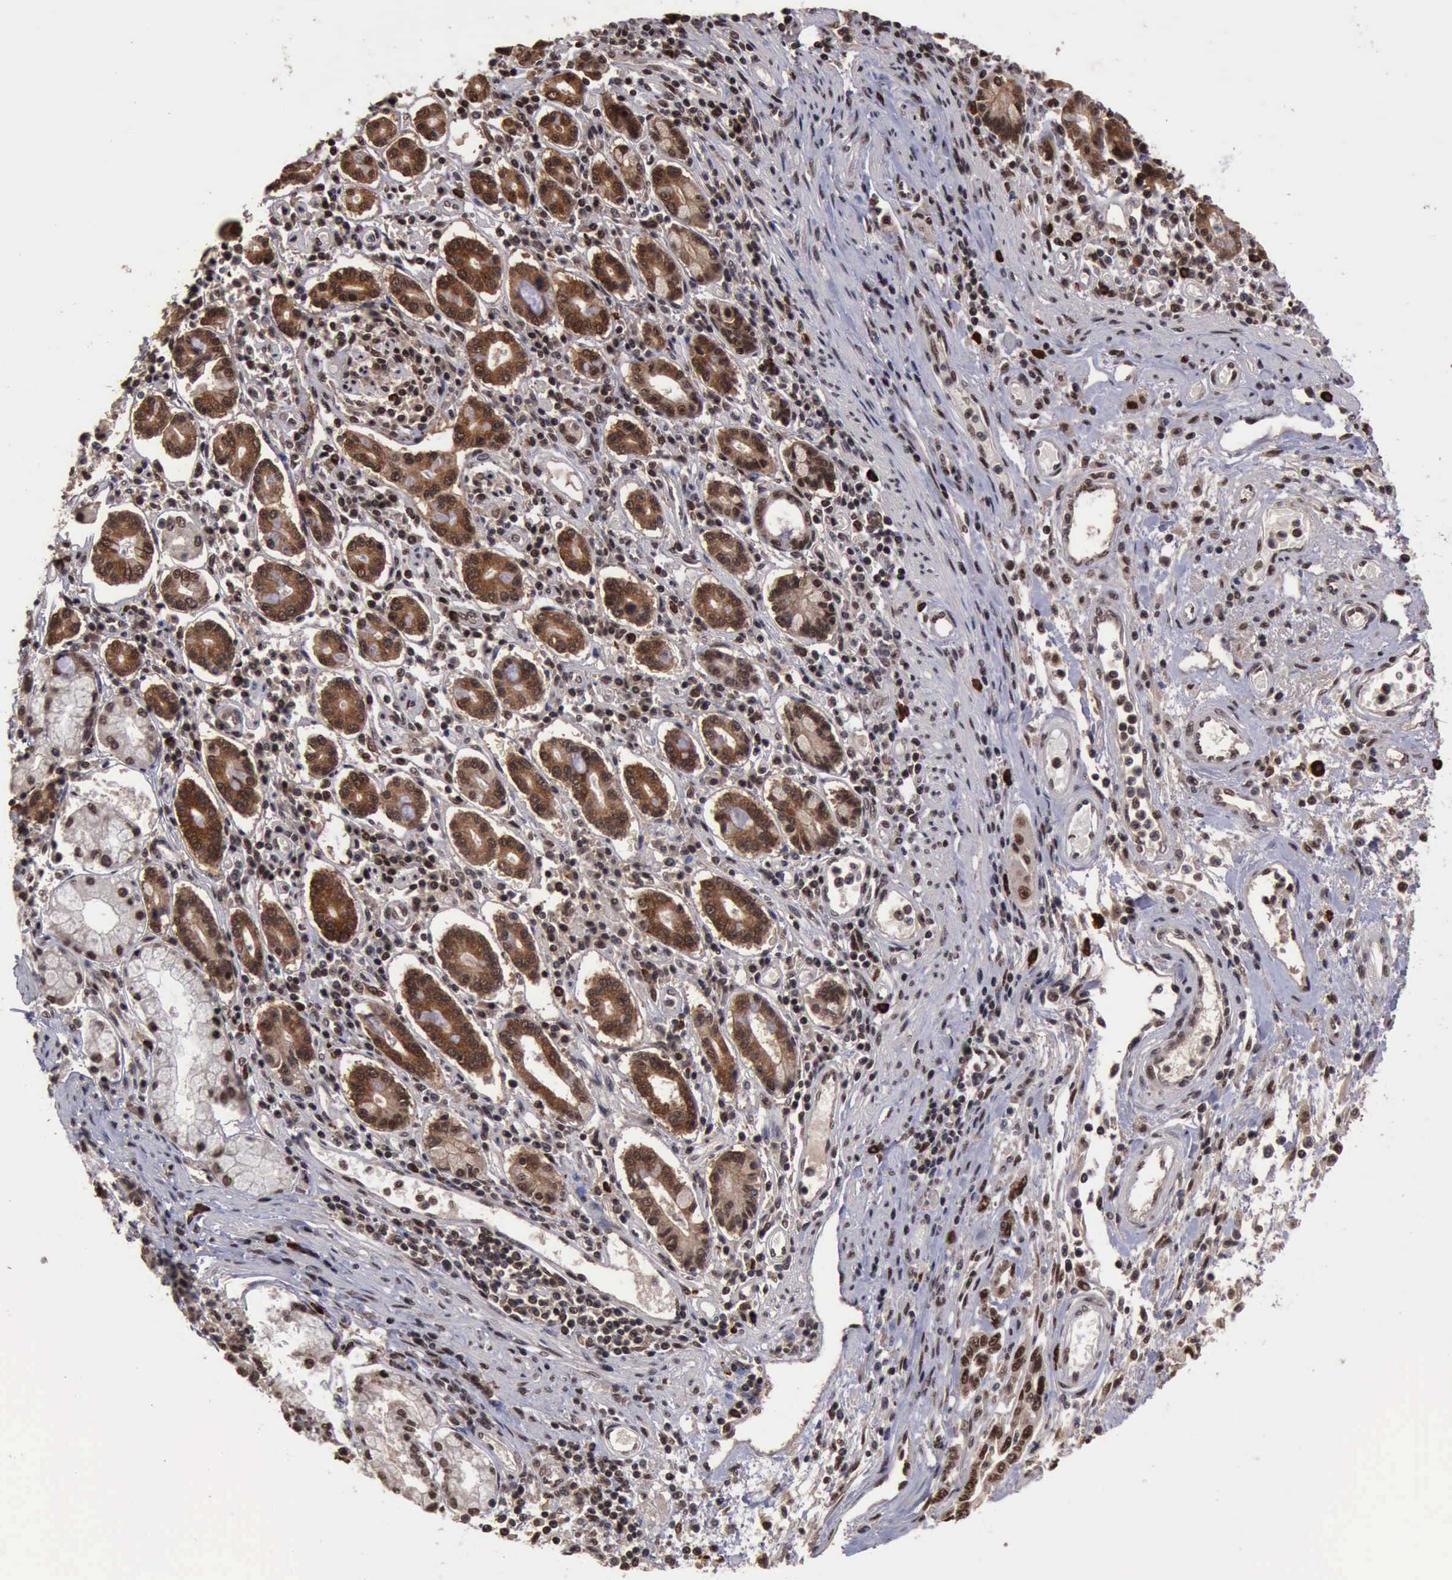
{"staining": {"intensity": "moderate", "quantity": ">75%", "location": "nuclear"}, "tissue": "pancreatic cancer", "cell_type": "Tumor cells", "image_type": "cancer", "snomed": [{"axis": "morphology", "description": "Adenocarcinoma, NOS"}, {"axis": "topography", "description": "Pancreas"}], "caption": "The micrograph displays immunohistochemical staining of pancreatic cancer (adenocarcinoma). There is moderate nuclear staining is present in approximately >75% of tumor cells.", "gene": "TRMT2A", "patient": {"sex": "female", "age": 57}}